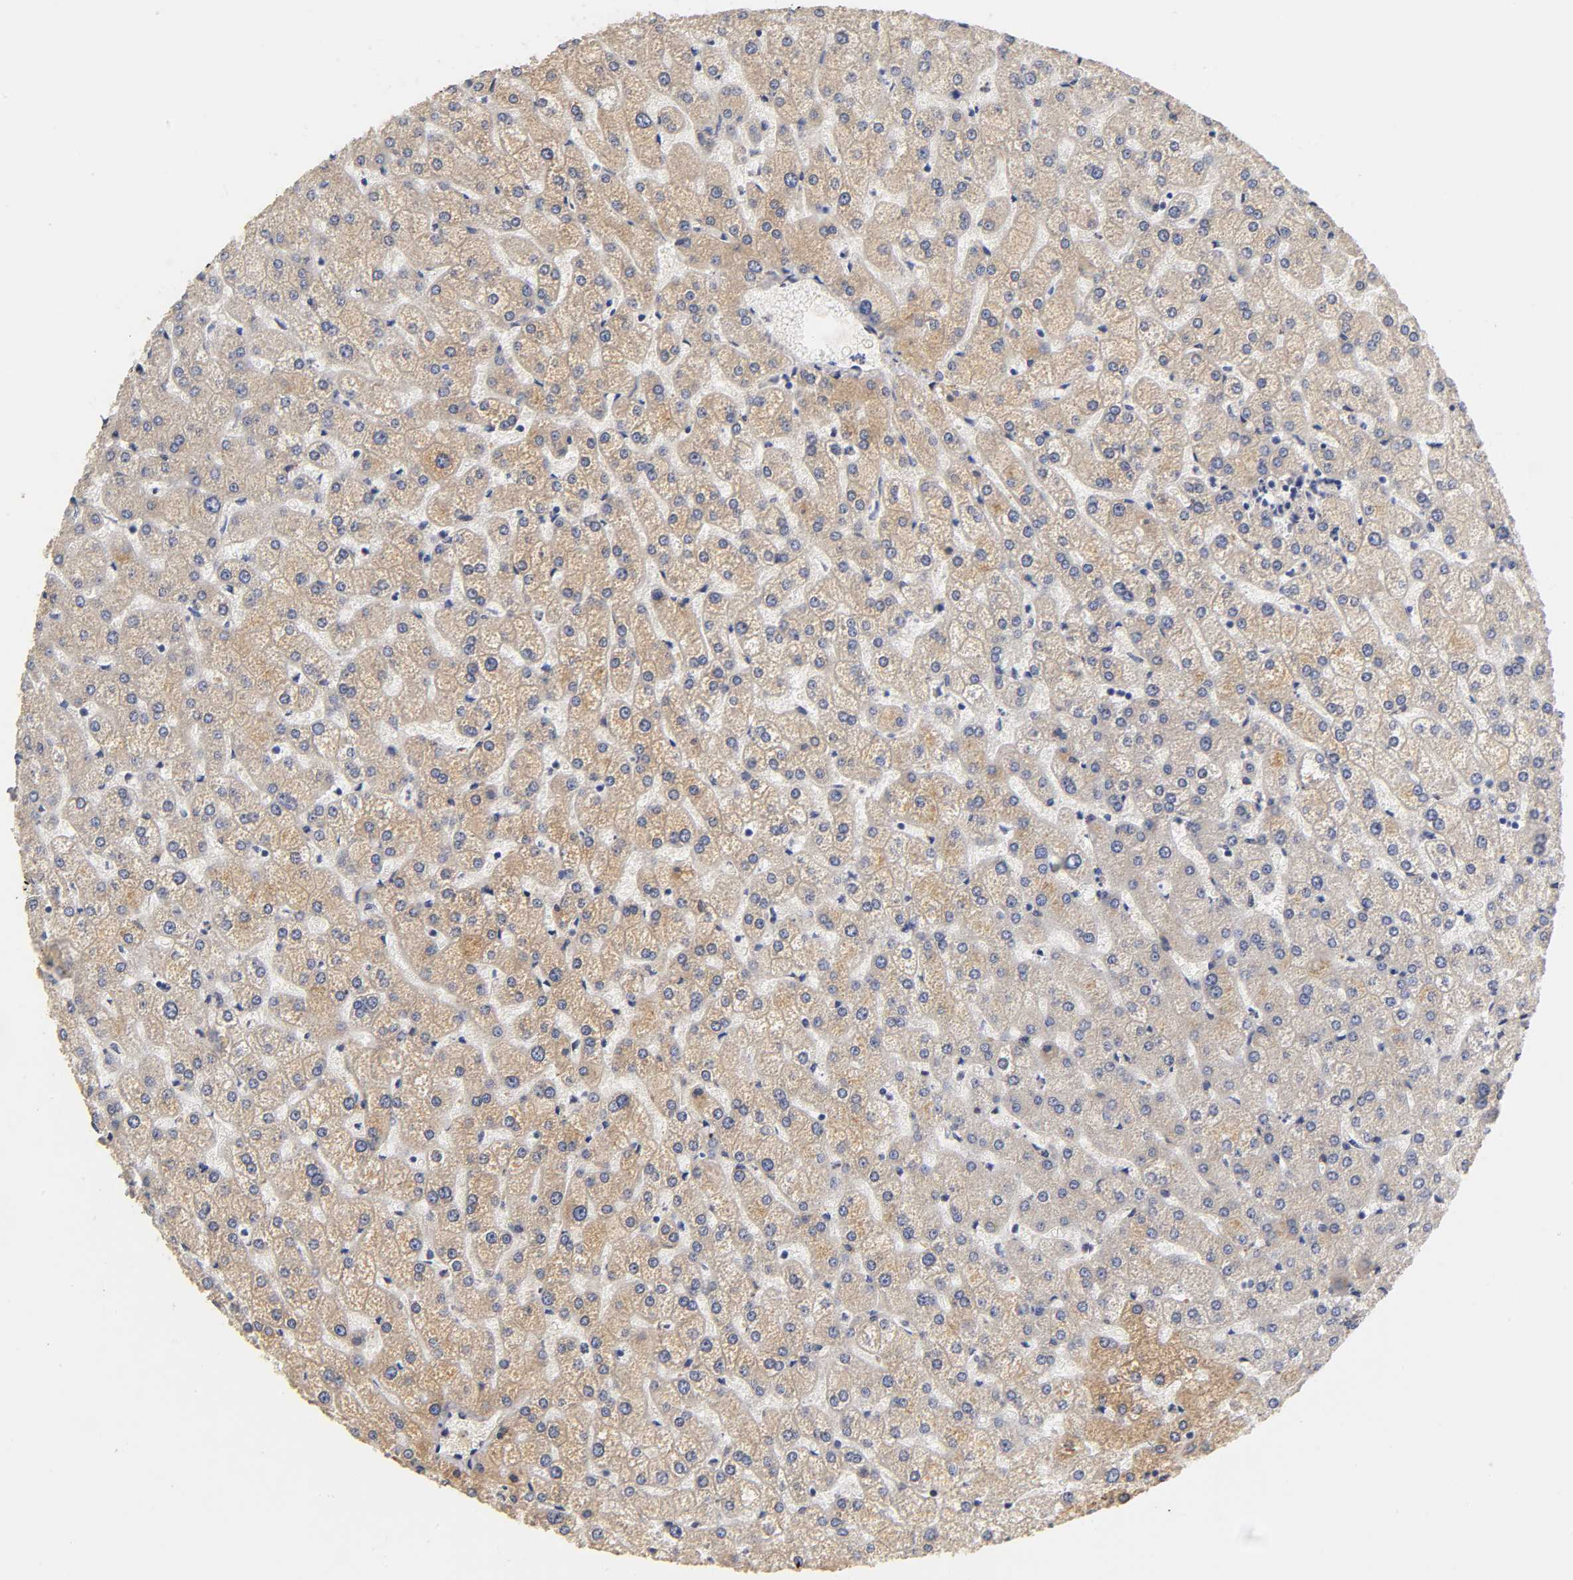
{"staining": {"intensity": "negative", "quantity": "none", "location": "none"}, "tissue": "liver", "cell_type": "Cholangiocytes", "image_type": "normal", "snomed": [{"axis": "morphology", "description": "Normal tissue, NOS"}, {"axis": "topography", "description": "Liver"}], "caption": "Protein analysis of unremarkable liver reveals no significant expression in cholangiocytes.", "gene": "LAMB1", "patient": {"sex": "female", "age": 32}}